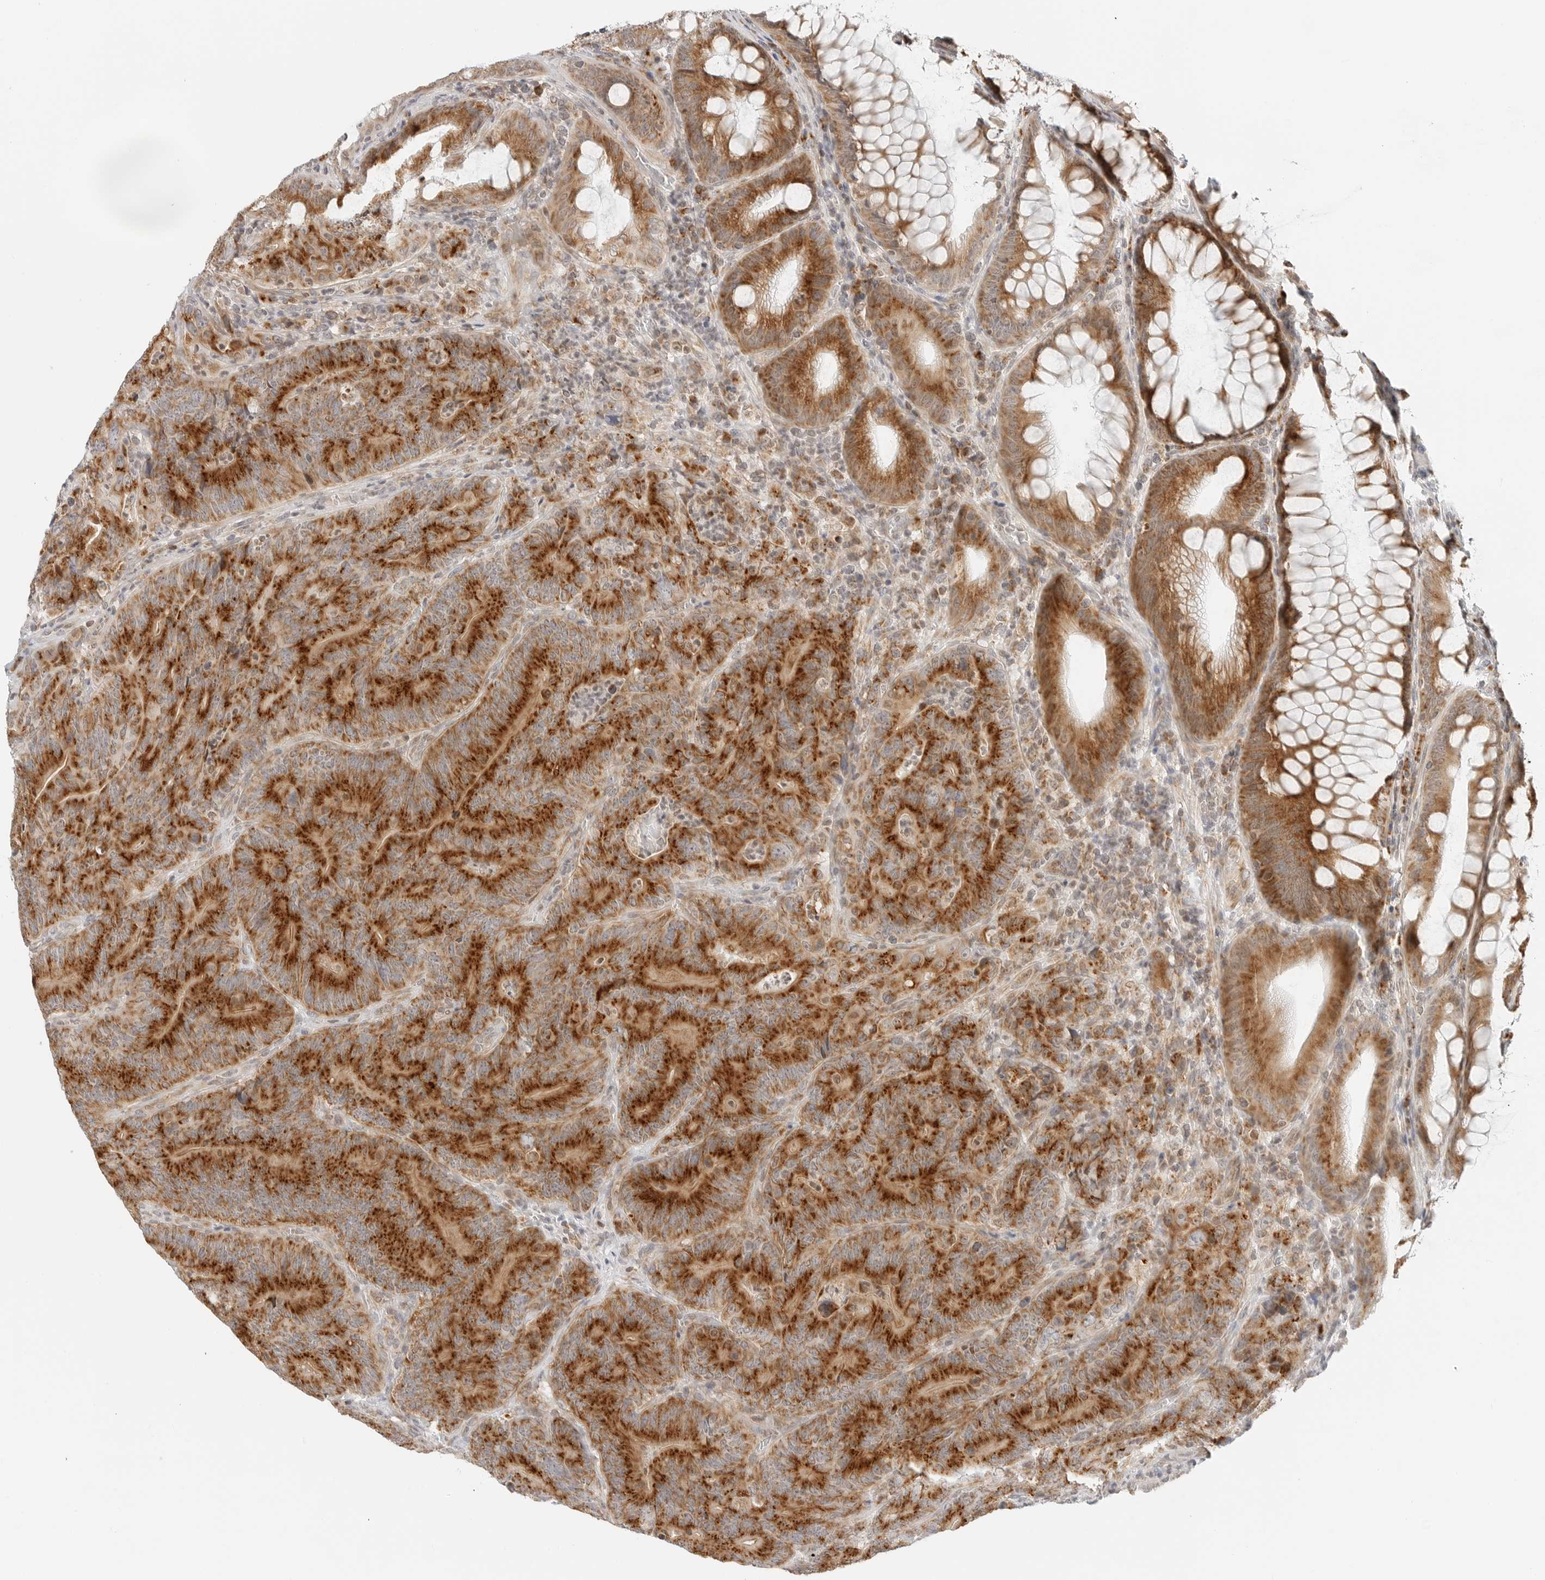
{"staining": {"intensity": "strong", "quantity": ">75%", "location": "cytoplasmic/membranous"}, "tissue": "colorectal cancer", "cell_type": "Tumor cells", "image_type": "cancer", "snomed": [{"axis": "morphology", "description": "Normal tissue, NOS"}, {"axis": "topography", "description": "Colon"}], "caption": "Colorectal cancer tissue reveals strong cytoplasmic/membranous staining in approximately >75% of tumor cells (DAB (3,3'-diaminobenzidine) = brown stain, brightfield microscopy at high magnification).", "gene": "DYRK4", "patient": {"sex": "female", "age": 82}}